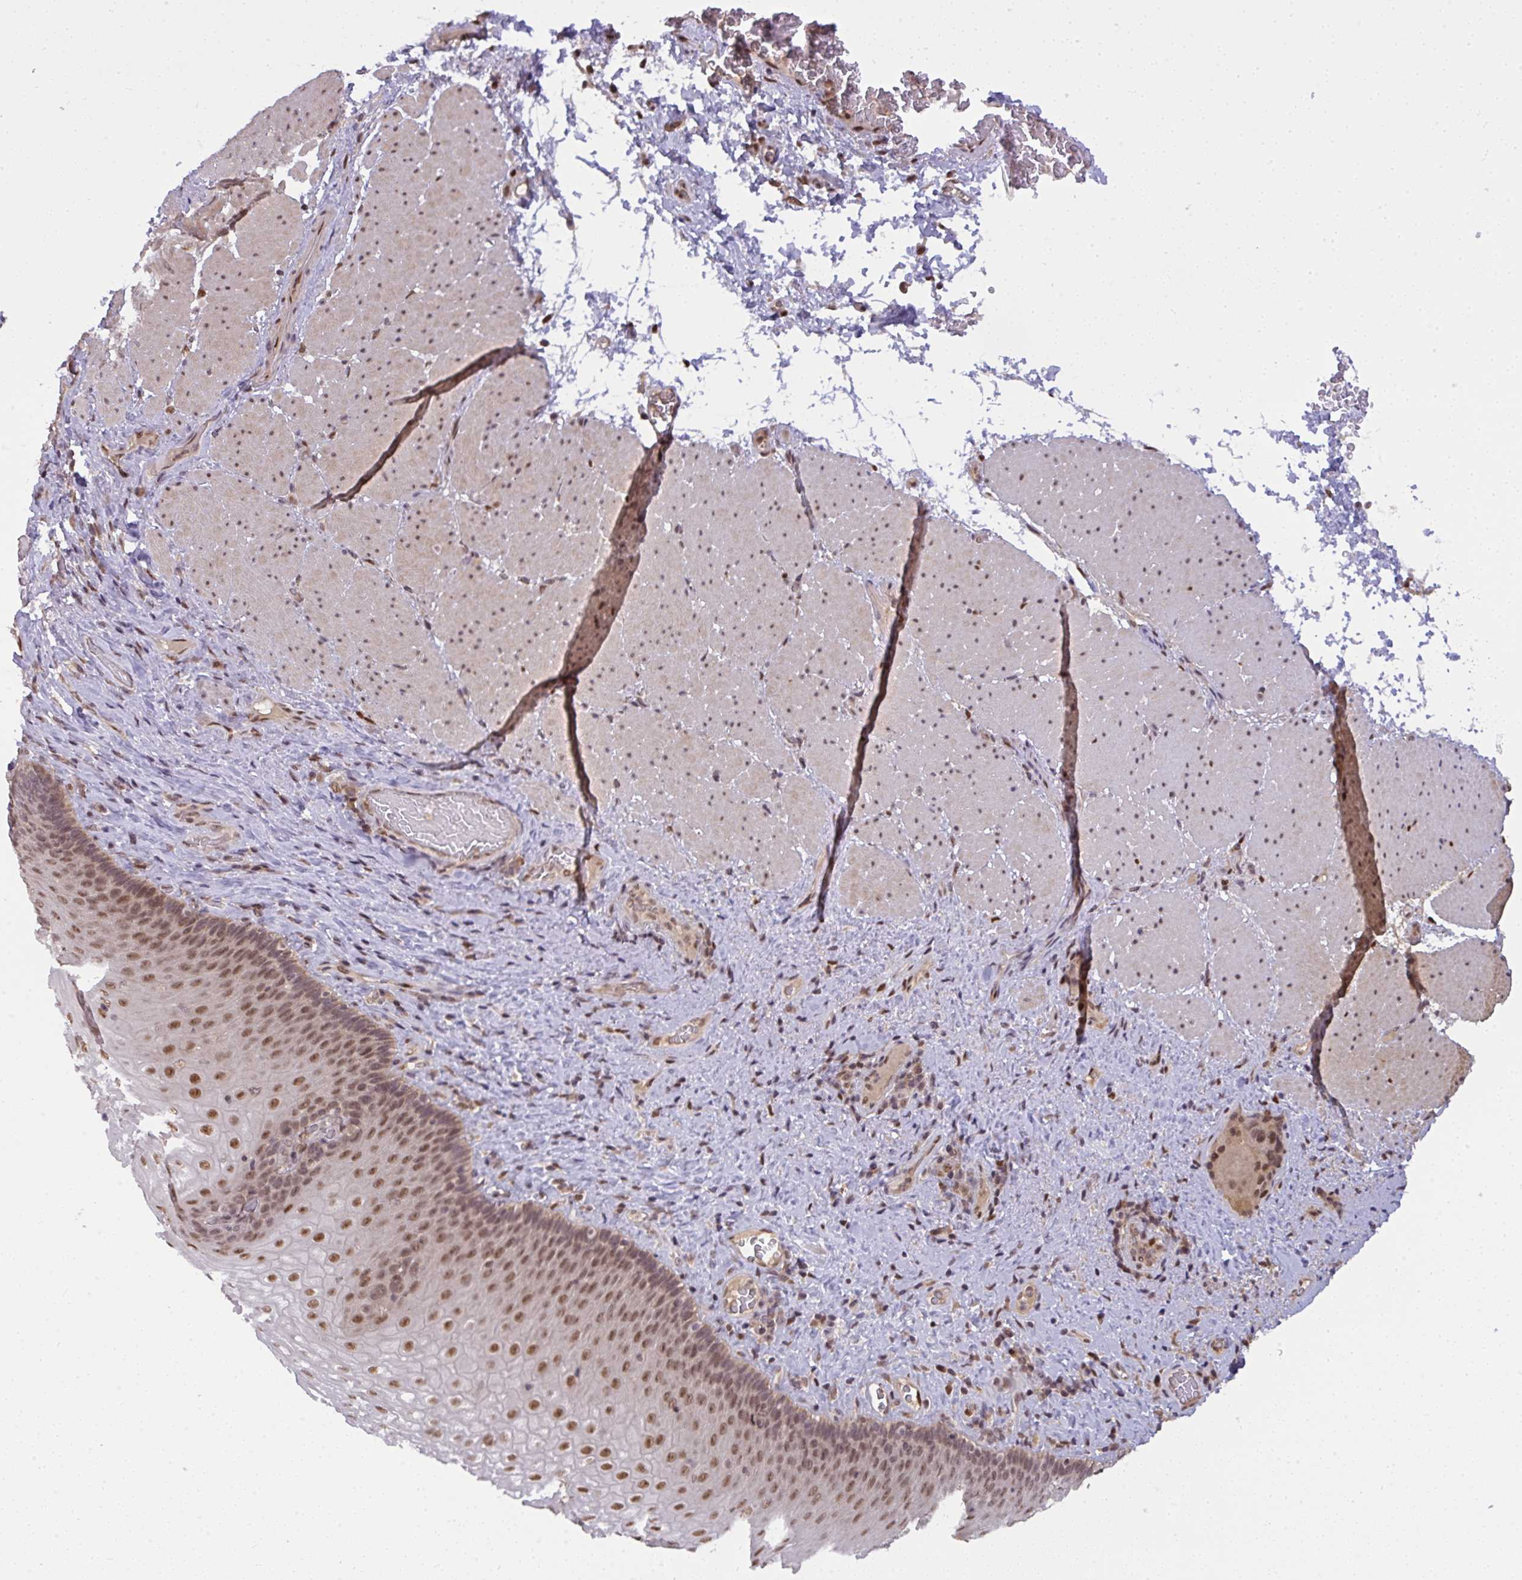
{"staining": {"intensity": "moderate", "quantity": ">75%", "location": "nuclear"}, "tissue": "esophagus", "cell_type": "Squamous epithelial cells", "image_type": "normal", "snomed": [{"axis": "morphology", "description": "Normal tissue, NOS"}, {"axis": "topography", "description": "Esophagus"}], "caption": "Immunohistochemistry image of benign esophagus: human esophagus stained using IHC exhibits medium levels of moderate protein expression localized specifically in the nuclear of squamous epithelial cells, appearing as a nuclear brown color.", "gene": "KLF2", "patient": {"sex": "male", "age": 62}}